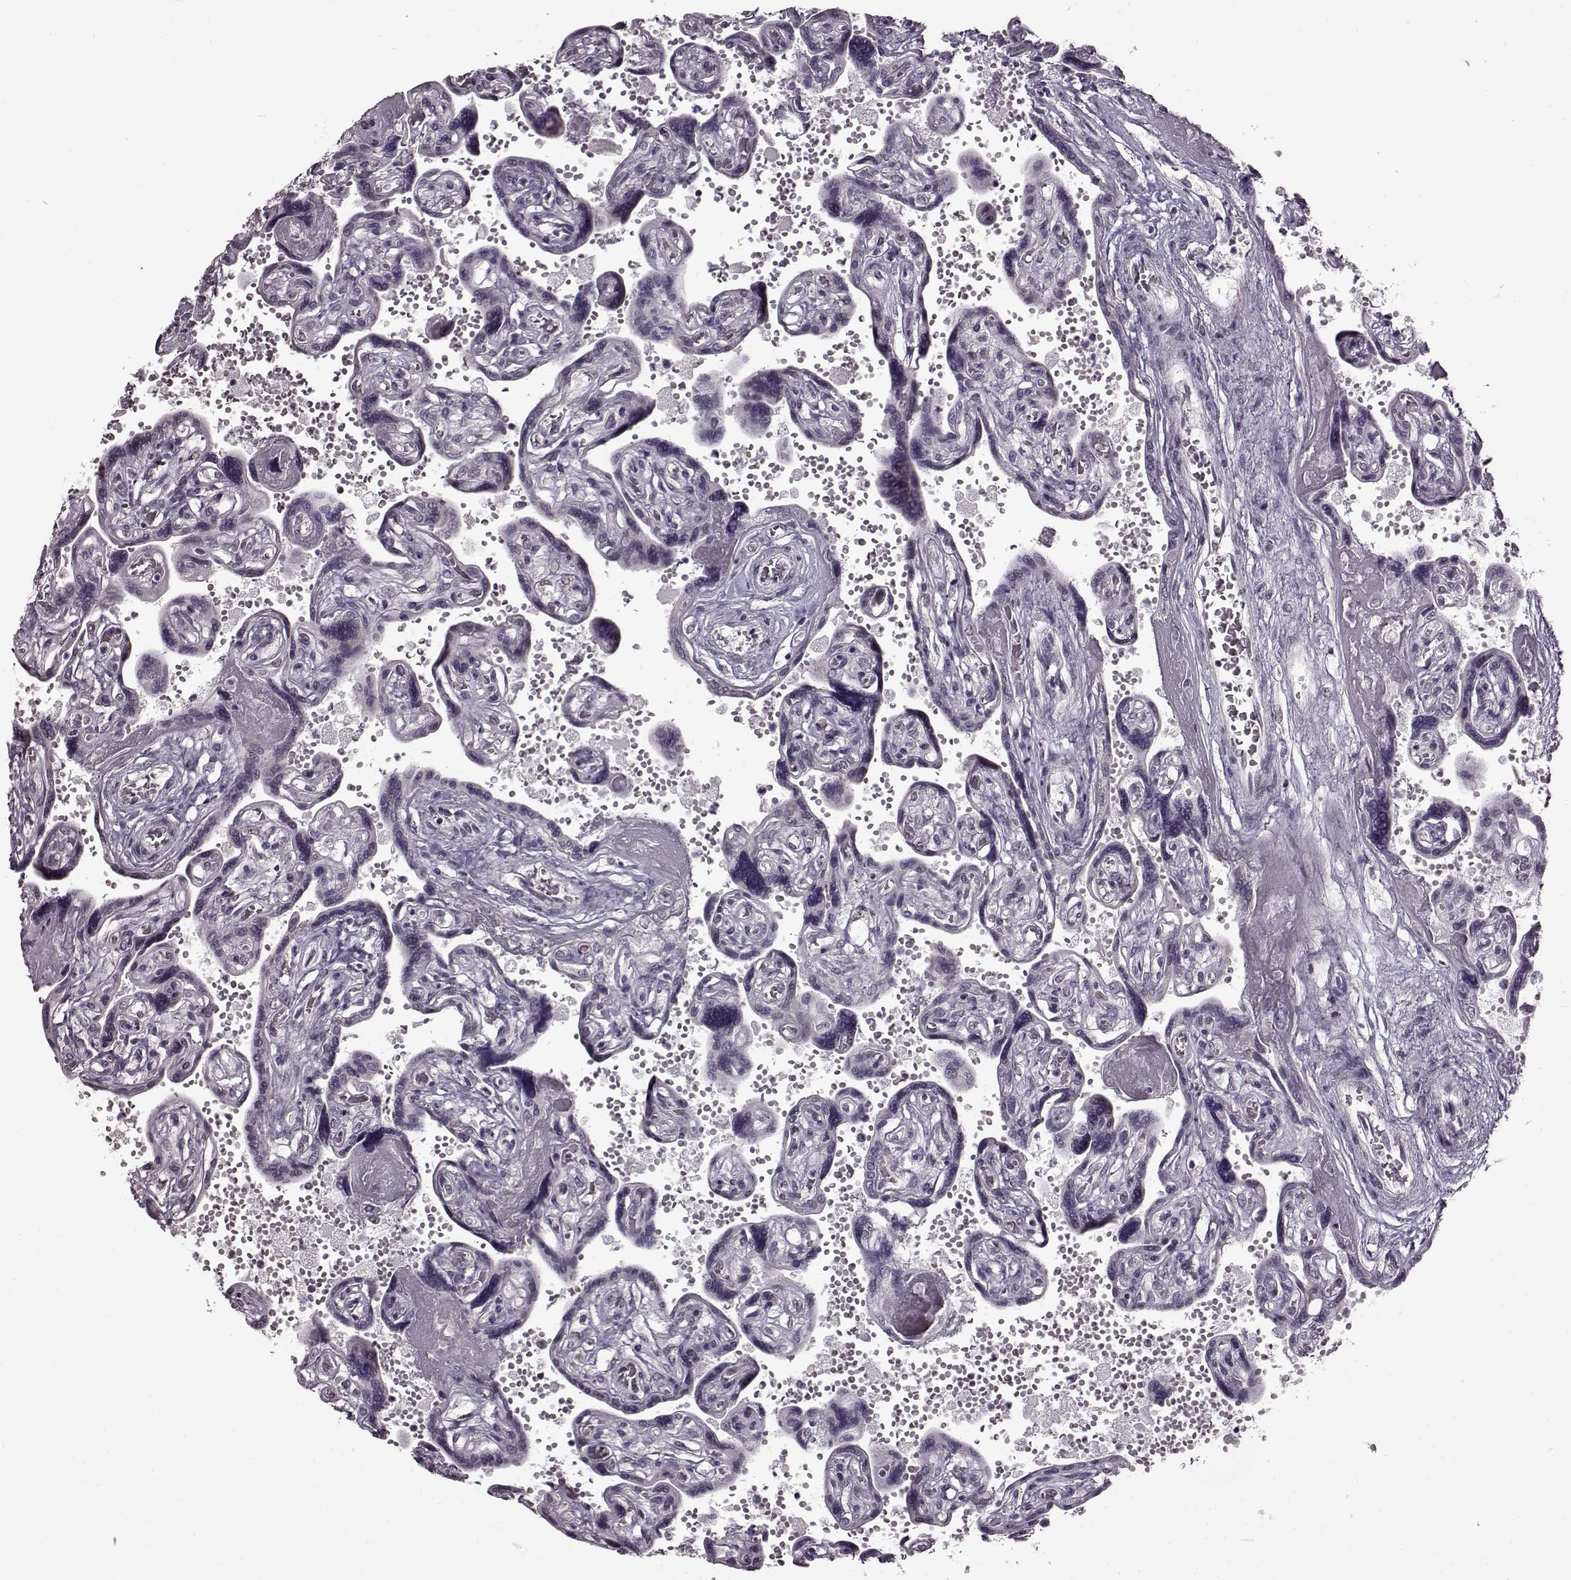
{"staining": {"intensity": "negative", "quantity": "none", "location": "none"}, "tissue": "placenta", "cell_type": "Decidual cells", "image_type": "normal", "snomed": [{"axis": "morphology", "description": "Normal tissue, NOS"}, {"axis": "topography", "description": "Placenta"}], "caption": "The immunohistochemistry micrograph has no significant expression in decidual cells of placenta. Brightfield microscopy of IHC stained with DAB (brown) and hematoxylin (blue), captured at high magnification.", "gene": "STX1A", "patient": {"sex": "female", "age": 32}}